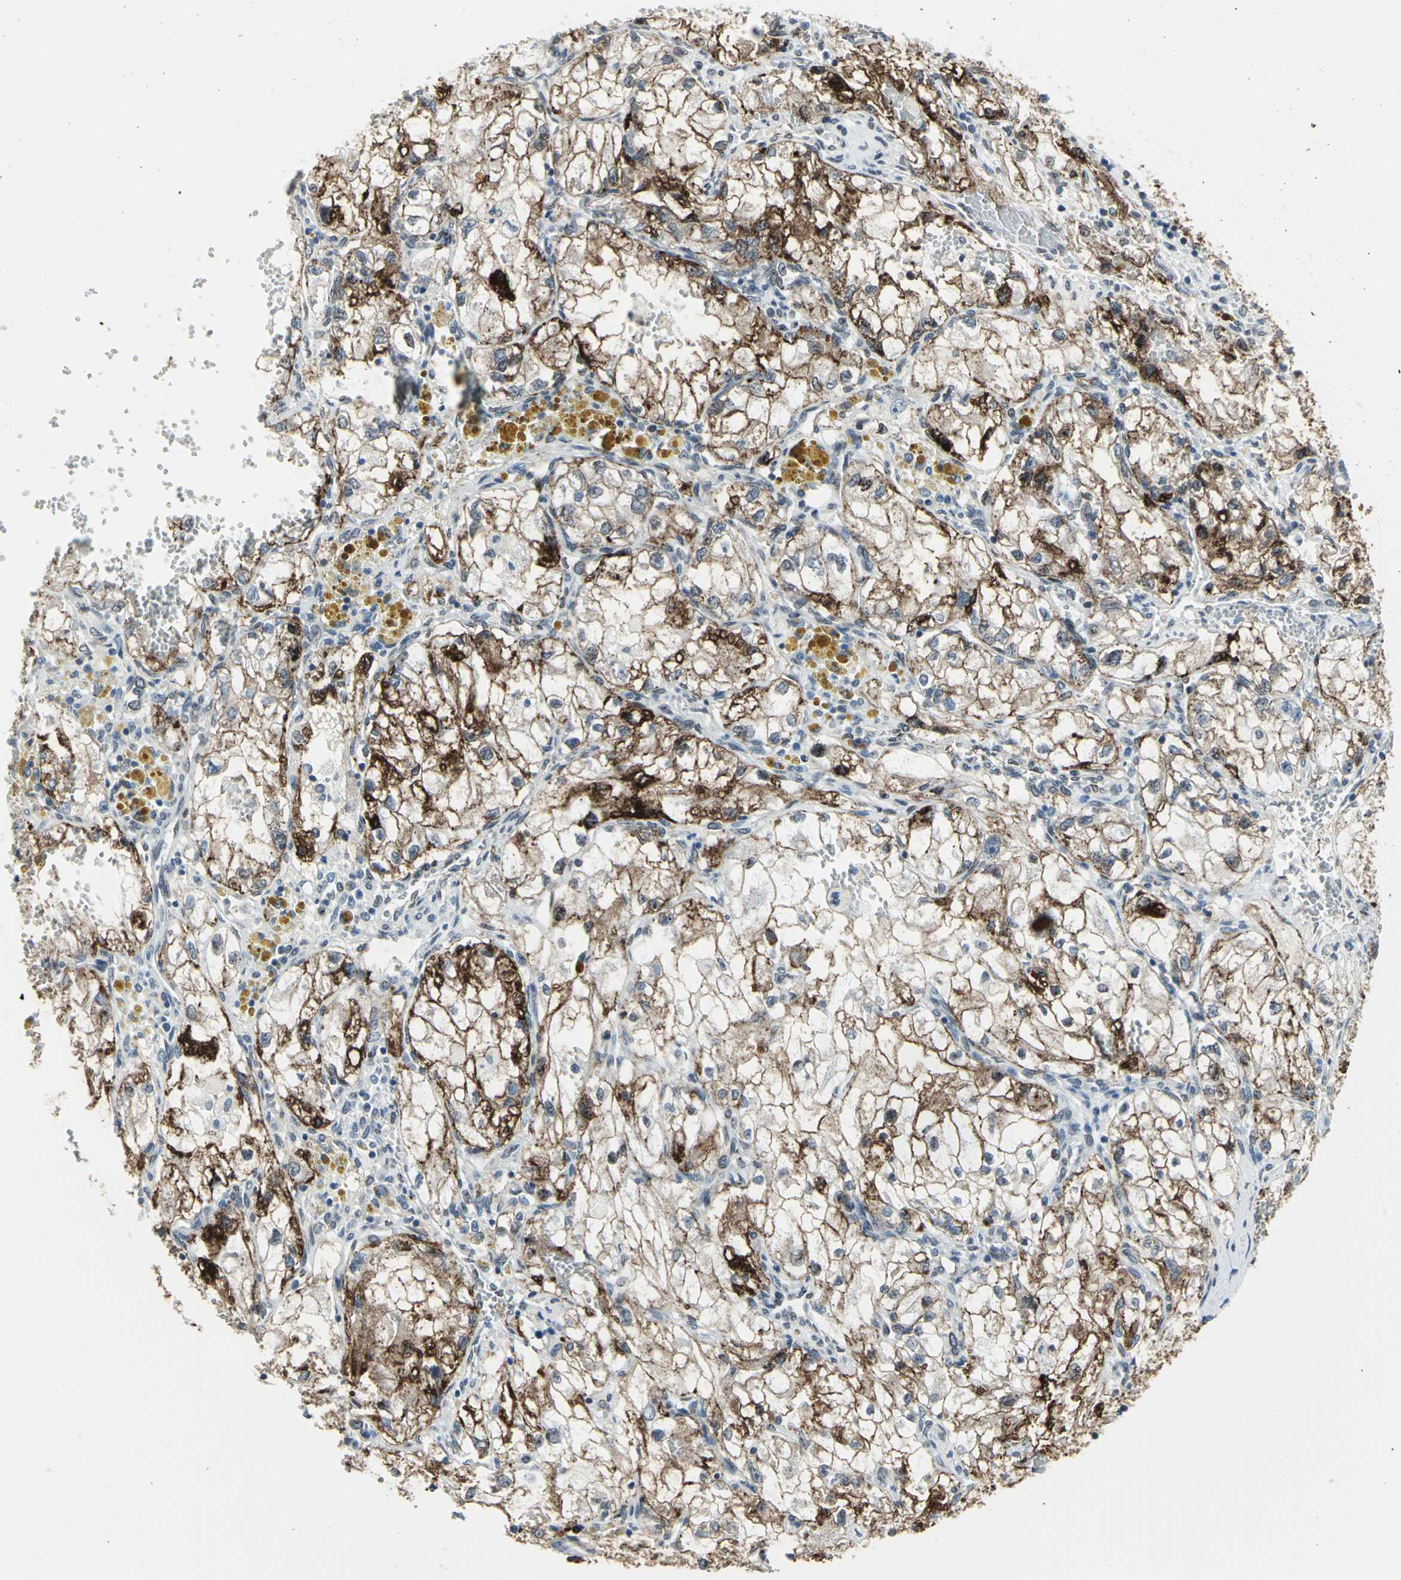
{"staining": {"intensity": "strong", "quantity": ">75%", "location": "cytoplasmic/membranous"}, "tissue": "renal cancer", "cell_type": "Tumor cells", "image_type": "cancer", "snomed": [{"axis": "morphology", "description": "Adenocarcinoma, NOS"}, {"axis": "topography", "description": "Kidney"}], "caption": "A micrograph of renal adenocarcinoma stained for a protein reveals strong cytoplasmic/membranous brown staining in tumor cells.", "gene": "SNUPN", "patient": {"sex": "female", "age": 70}}